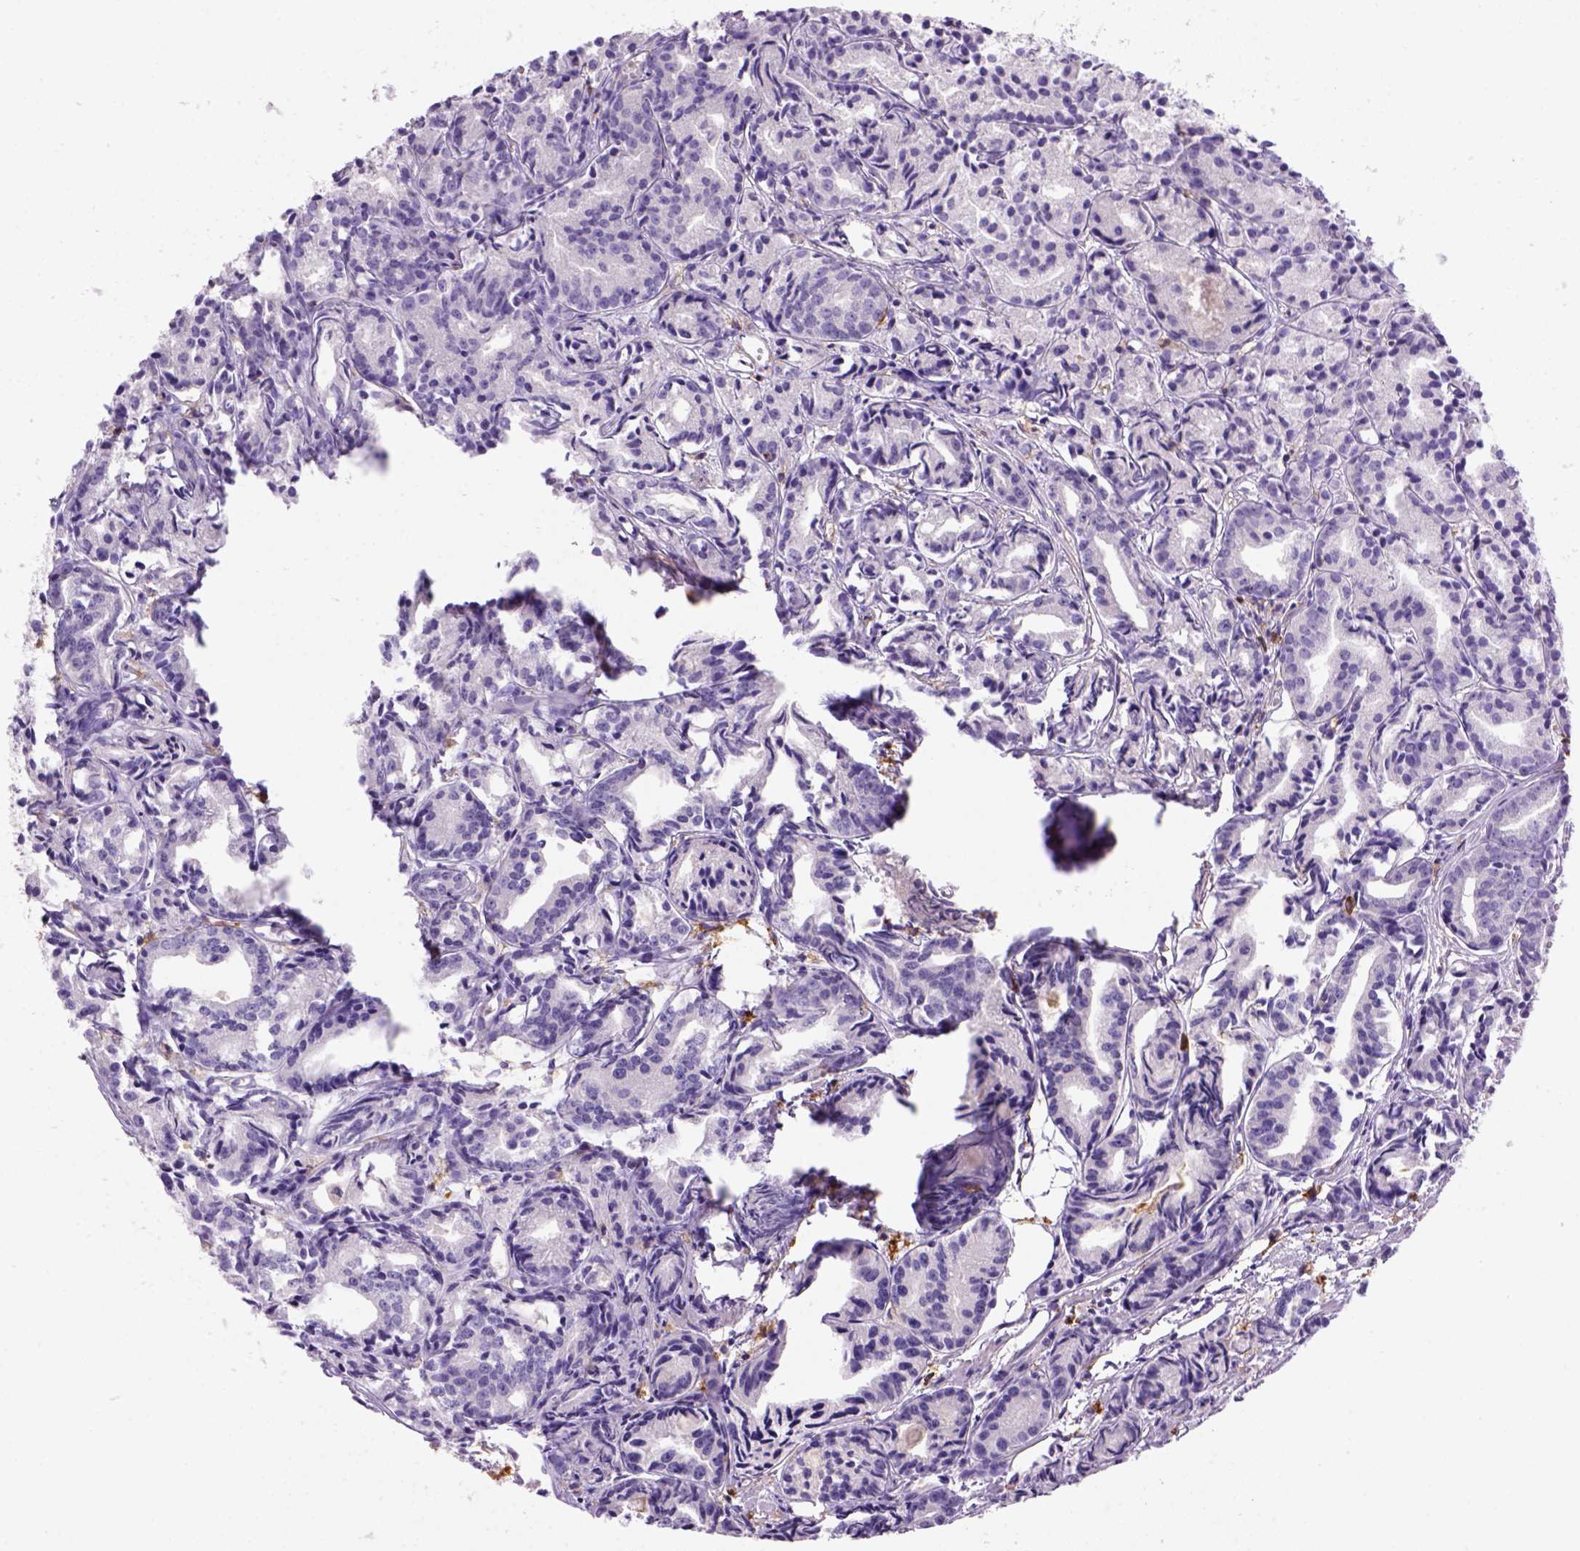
{"staining": {"intensity": "negative", "quantity": "none", "location": "none"}, "tissue": "prostate cancer", "cell_type": "Tumor cells", "image_type": "cancer", "snomed": [{"axis": "morphology", "description": "Adenocarcinoma, Medium grade"}, {"axis": "topography", "description": "Prostate"}], "caption": "High power microscopy micrograph of an IHC image of adenocarcinoma (medium-grade) (prostate), revealing no significant positivity in tumor cells.", "gene": "CD14", "patient": {"sex": "male", "age": 74}}